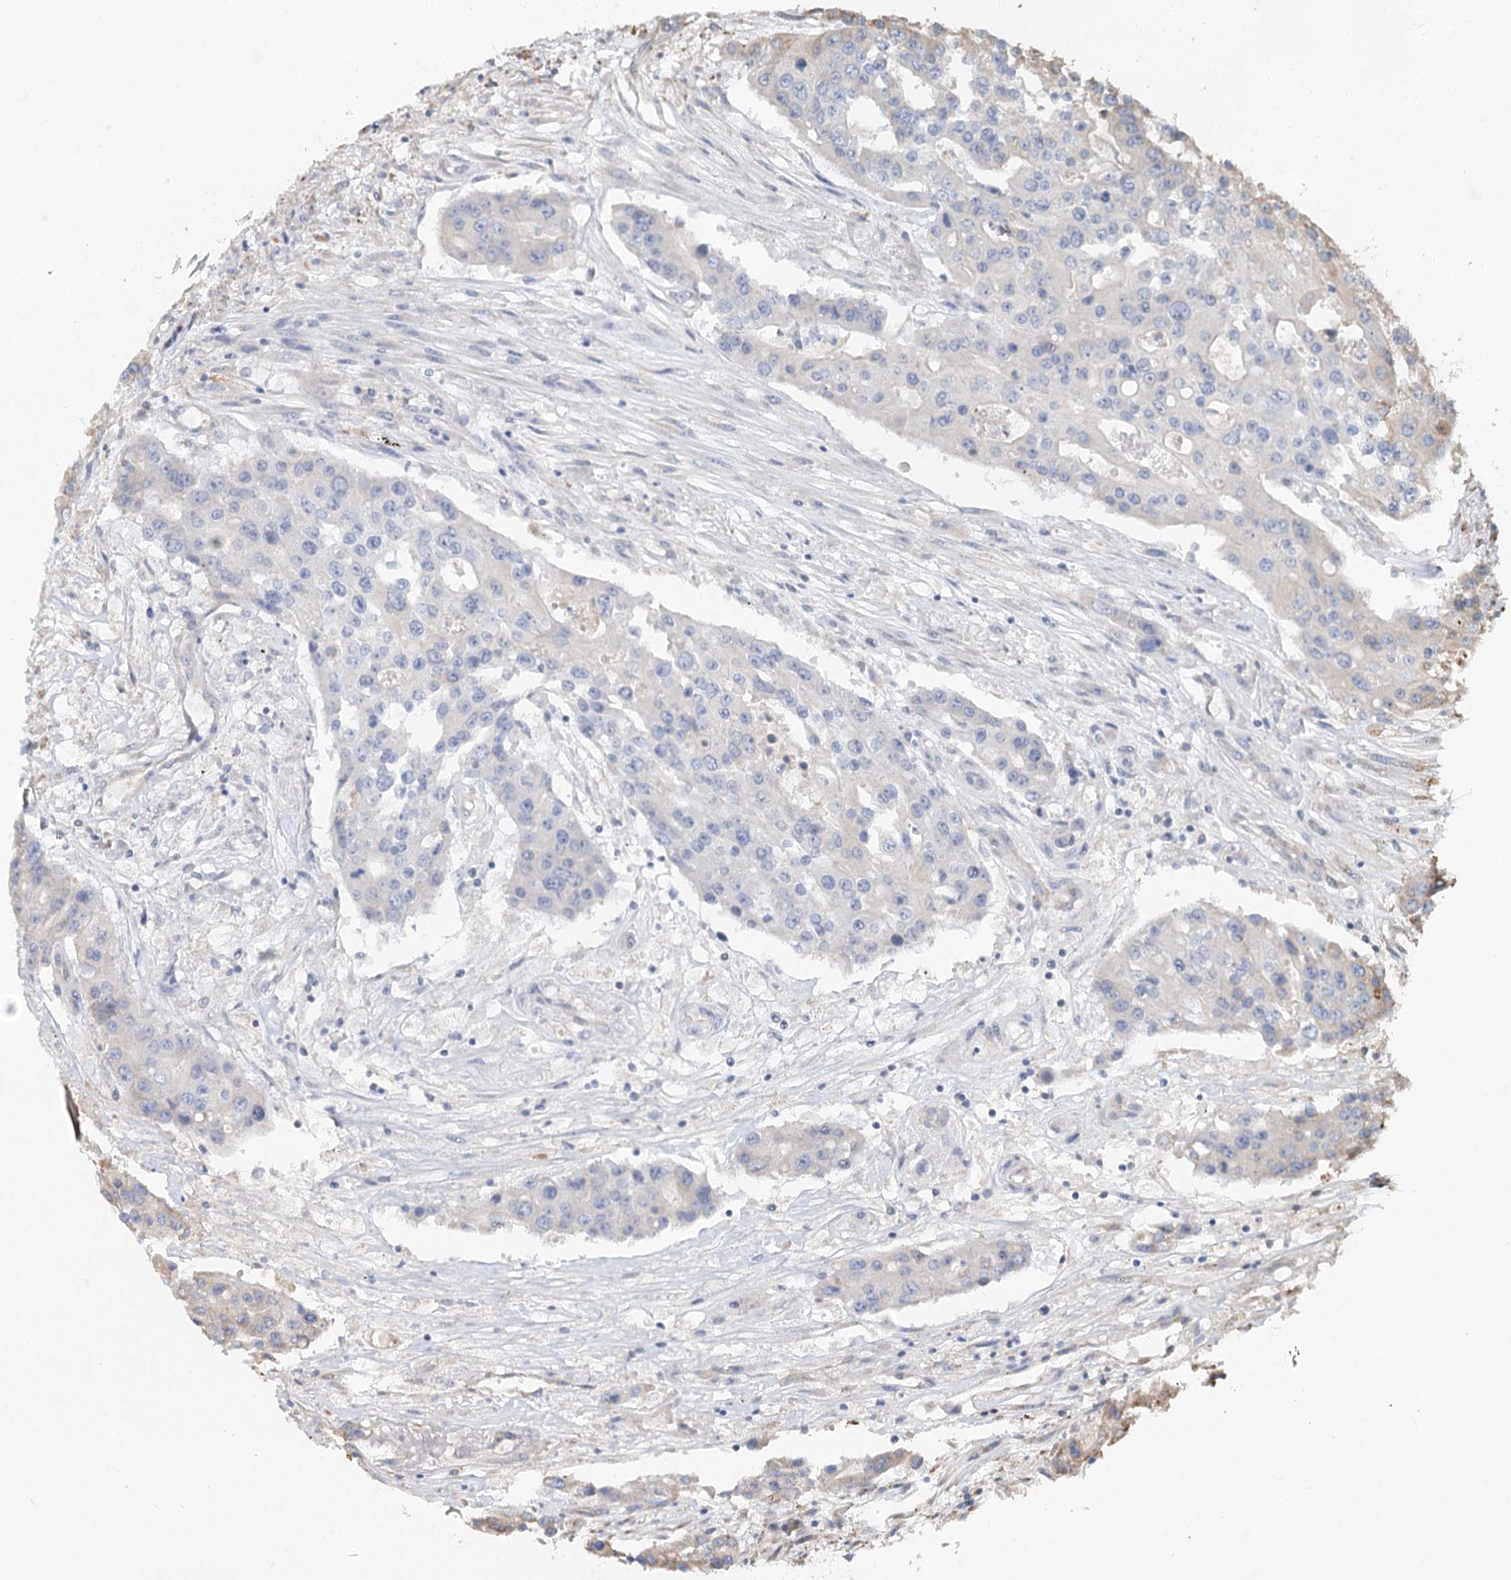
{"staining": {"intensity": "negative", "quantity": "none", "location": "none"}, "tissue": "colorectal cancer", "cell_type": "Tumor cells", "image_type": "cancer", "snomed": [{"axis": "morphology", "description": "Adenocarcinoma, NOS"}, {"axis": "topography", "description": "Colon"}], "caption": "Protein analysis of colorectal cancer shows no significant staining in tumor cells.", "gene": "ANKRD16", "patient": {"sex": "male", "age": 77}}